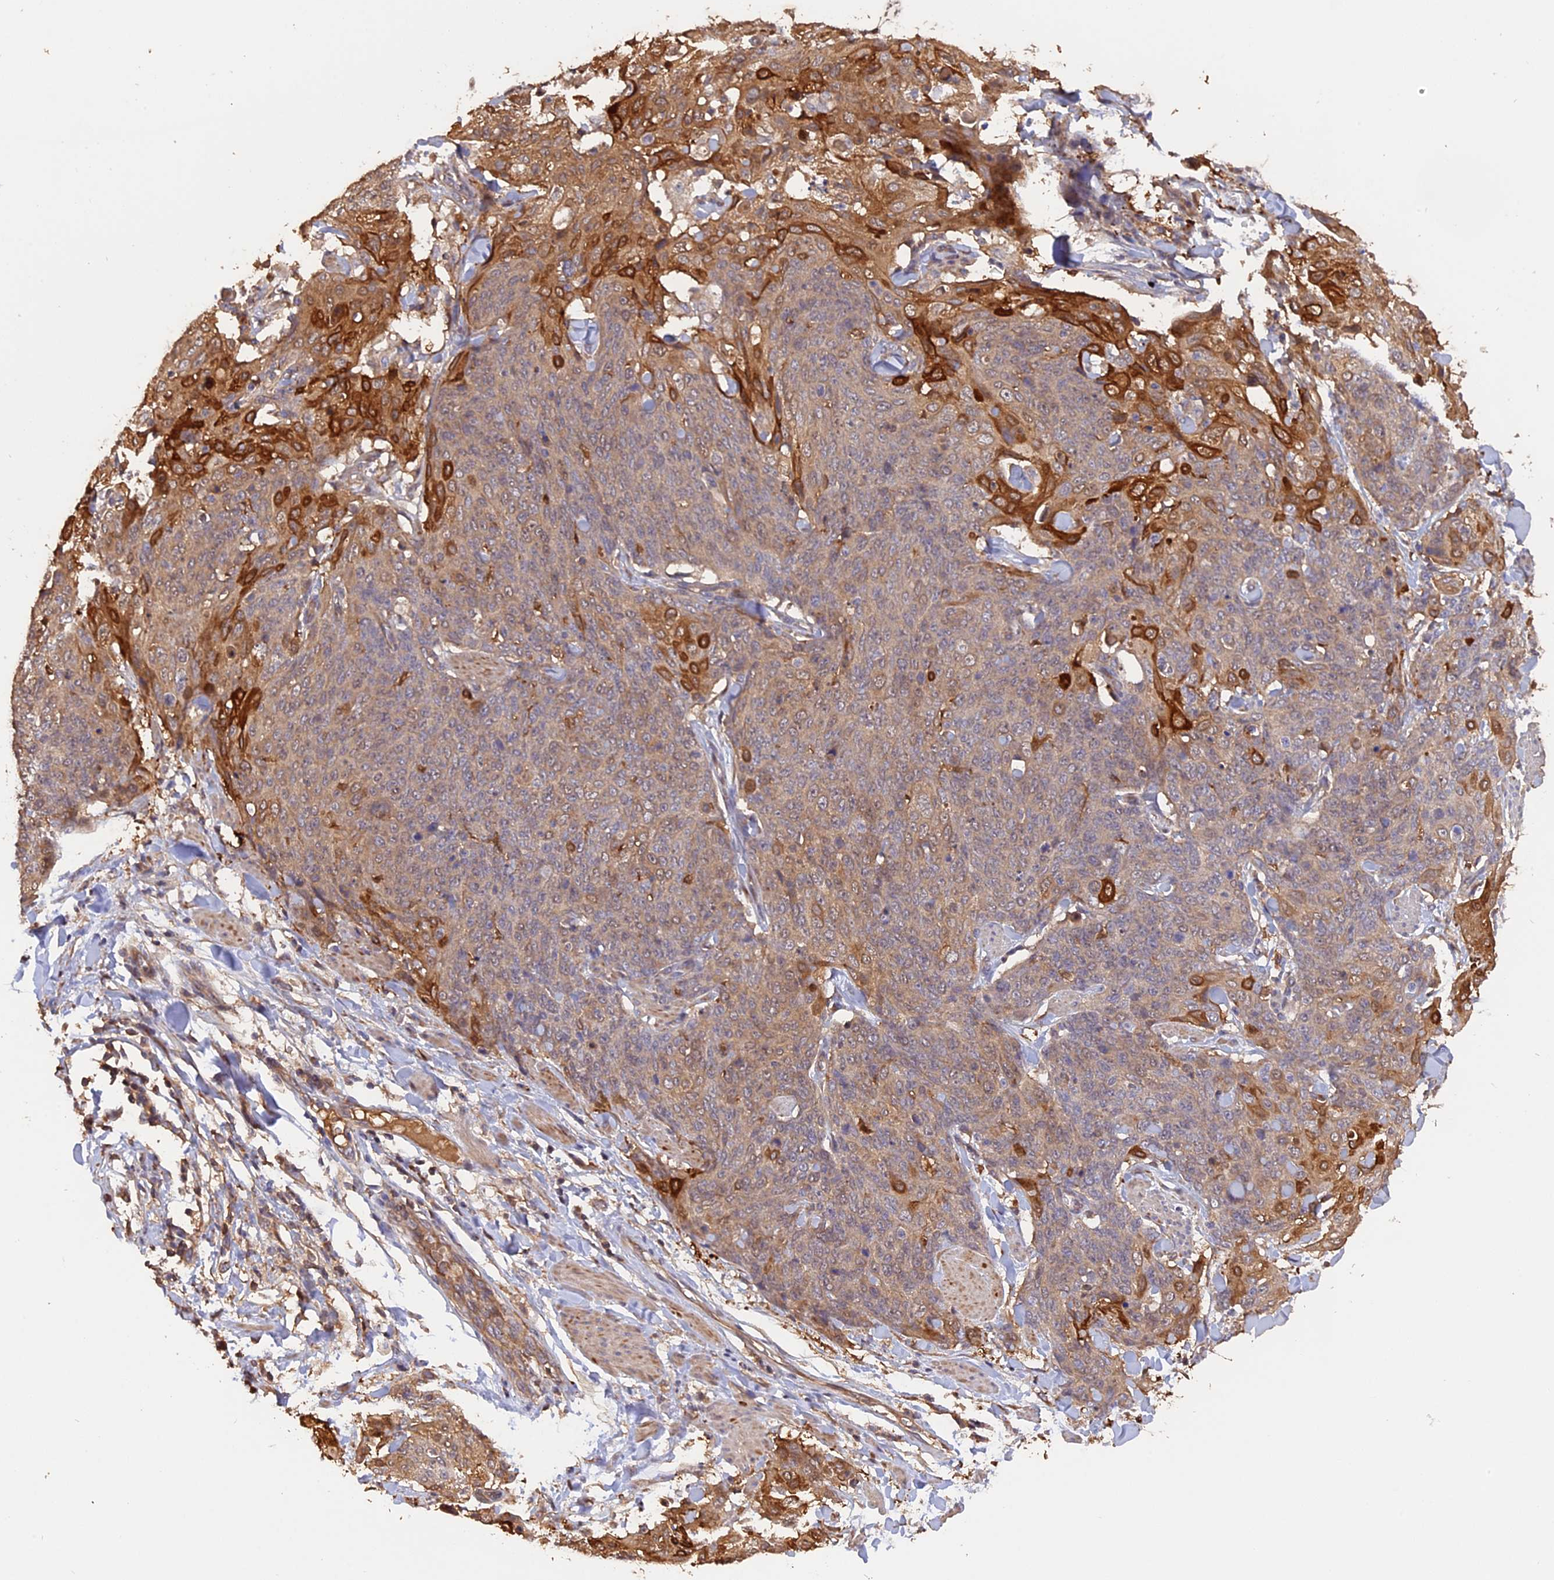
{"staining": {"intensity": "strong", "quantity": "<25%", "location": "cytoplasmic/membranous"}, "tissue": "skin cancer", "cell_type": "Tumor cells", "image_type": "cancer", "snomed": [{"axis": "morphology", "description": "Squamous cell carcinoma, NOS"}, {"axis": "topography", "description": "Skin"}, {"axis": "topography", "description": "Vulva"}], "caption": "High-power microscopy captured an immunohistochemistry micrograph of skin cancer, revealing strong cytoplasmic/membranous expression in about <25% of tumor cells.", "gene": "RASAL1", "patient": {"sex": "female", "age": 85}}